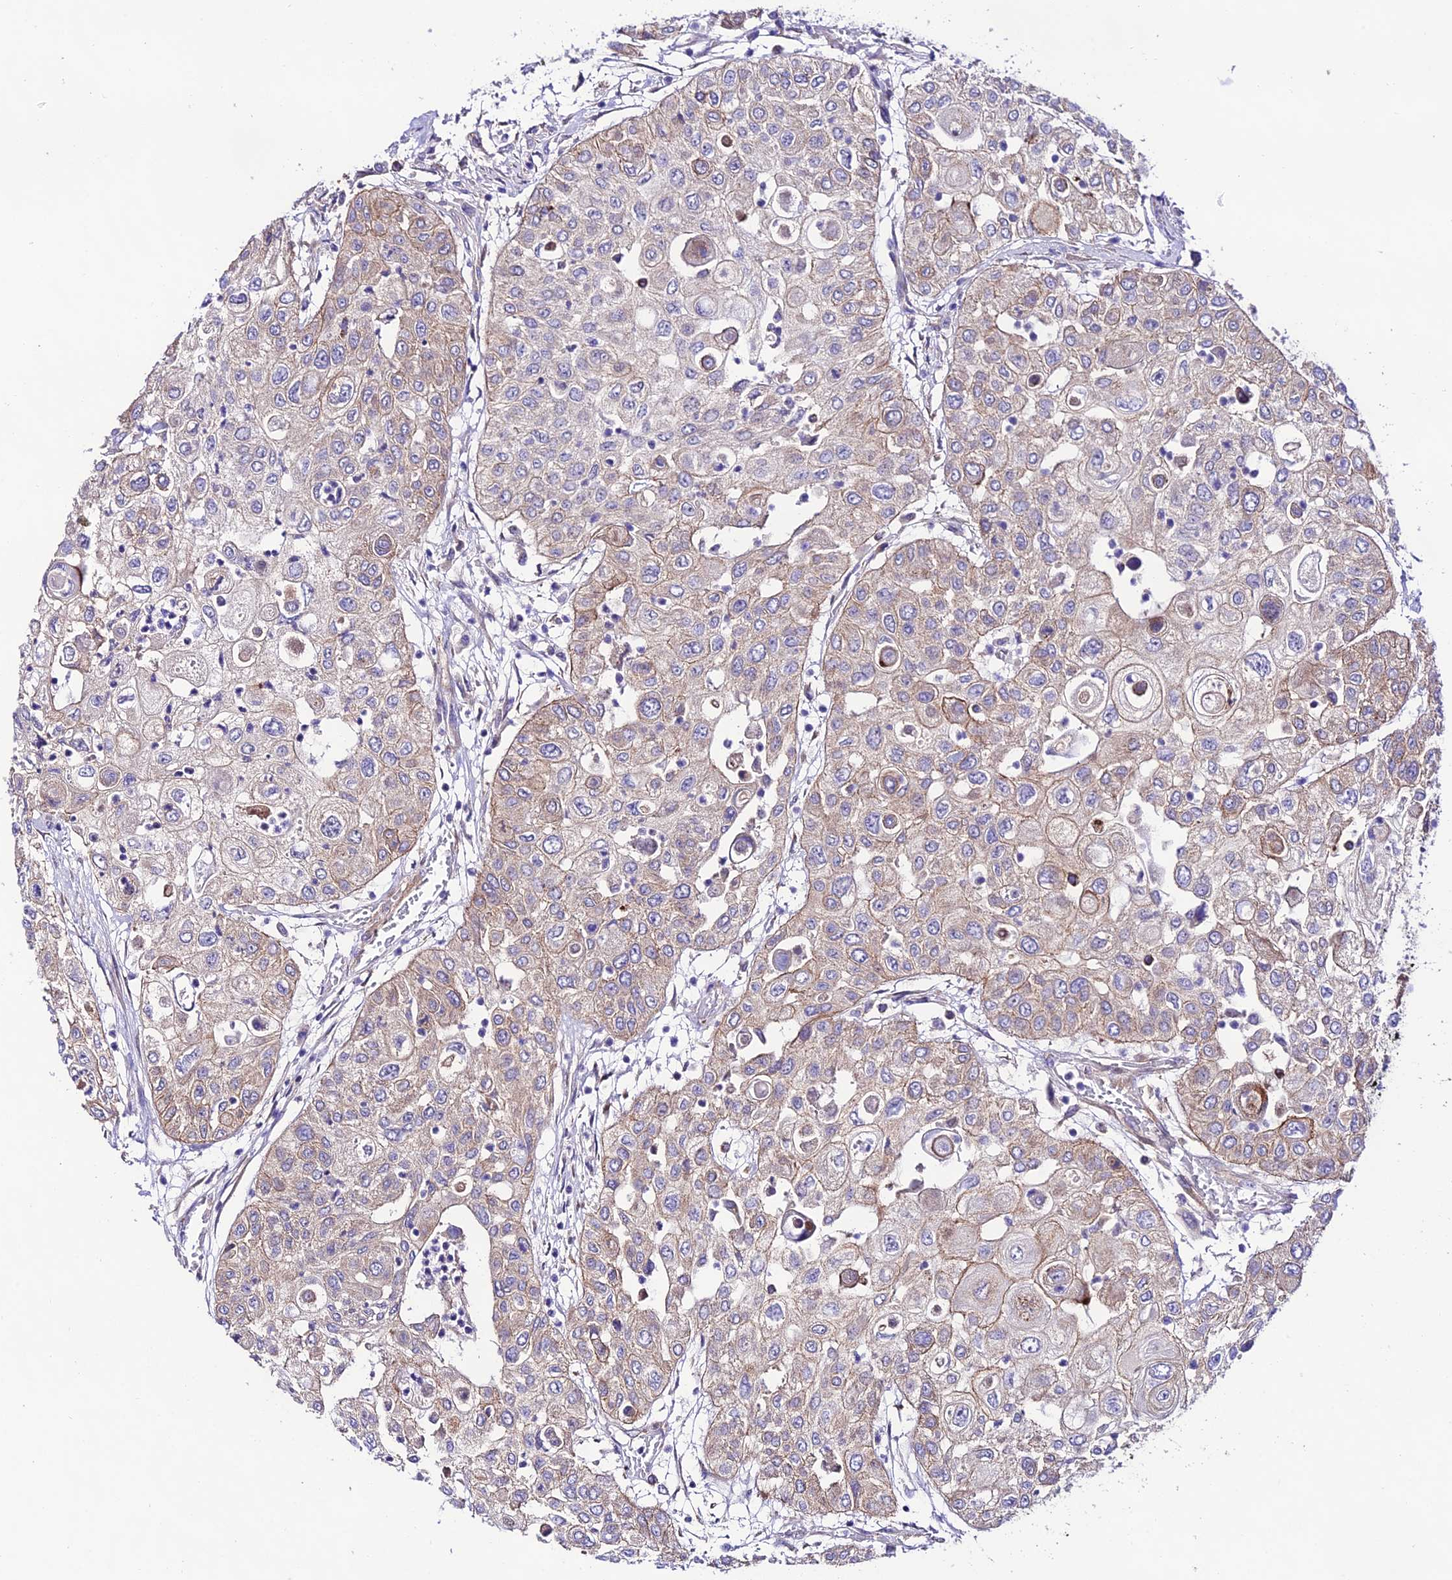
{"staining": {"intensity": "weak", "quantity": "25%-75%", "location": "cytoplasmic/membranous"}, "tissue": "urothelial cancer", "cell_type": "Tumor cells", "image_type": "cancer", "snomed": [{"axis": "morphology", "description": "Urothelial carcinoma, High grade"}, {"axis": "topography", "description": "Urinary bladder"}], "caption": "Immunohistochemistry (IHC) (DAB (3,3'-diaminobenzidine)) staining of urothelial carcinoma (high-grade) reveals weak cytoplasmic/membranous protein staining in approximately 25%-75% of tumor cells.", "gene": "LACTB2", "patient": {"sex": "female", "age": 79}}